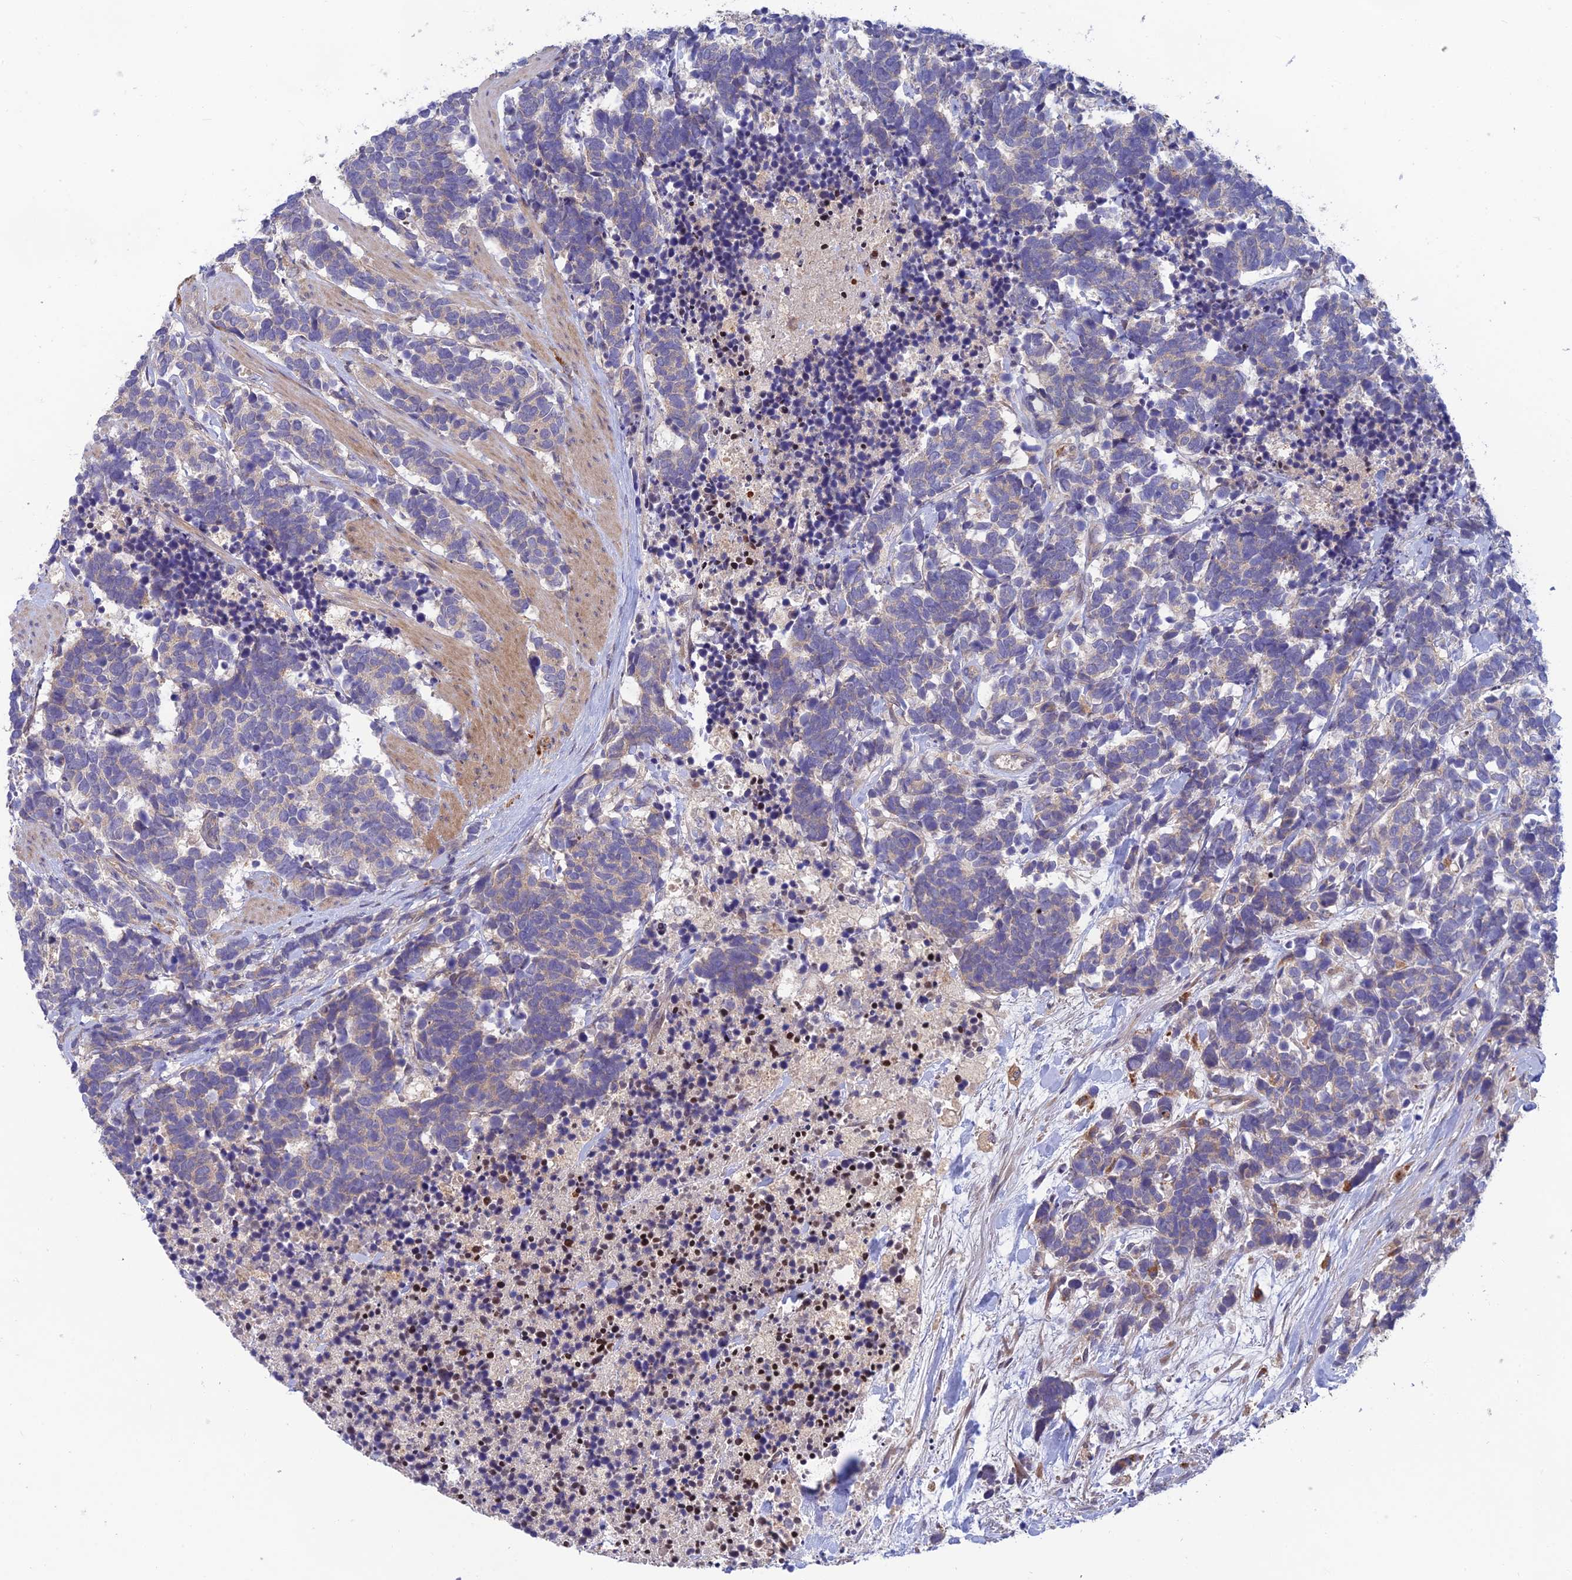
{"staining": {"intensity": "weak", "quantity": "<25%", "location": "cytoplasmic/membranous"}, "tissue": "carcinoid", "cell_type": "Tumor cells", "image_type": "cancer", "snomed": [{"axis": "morphology", "description": "Carcinoma, NOS"}, {"axis": "morphology", "description": "Carcinoid, malignant, NOS"}, {"axis": "topography", "description": "Prostate"}], "caption": "Carcinoid was stained to show a protein in brown. There is no significant positivity in tumor cells.", "gene": "FAM151B", "patient": {"sex": "male", "age": 57}}